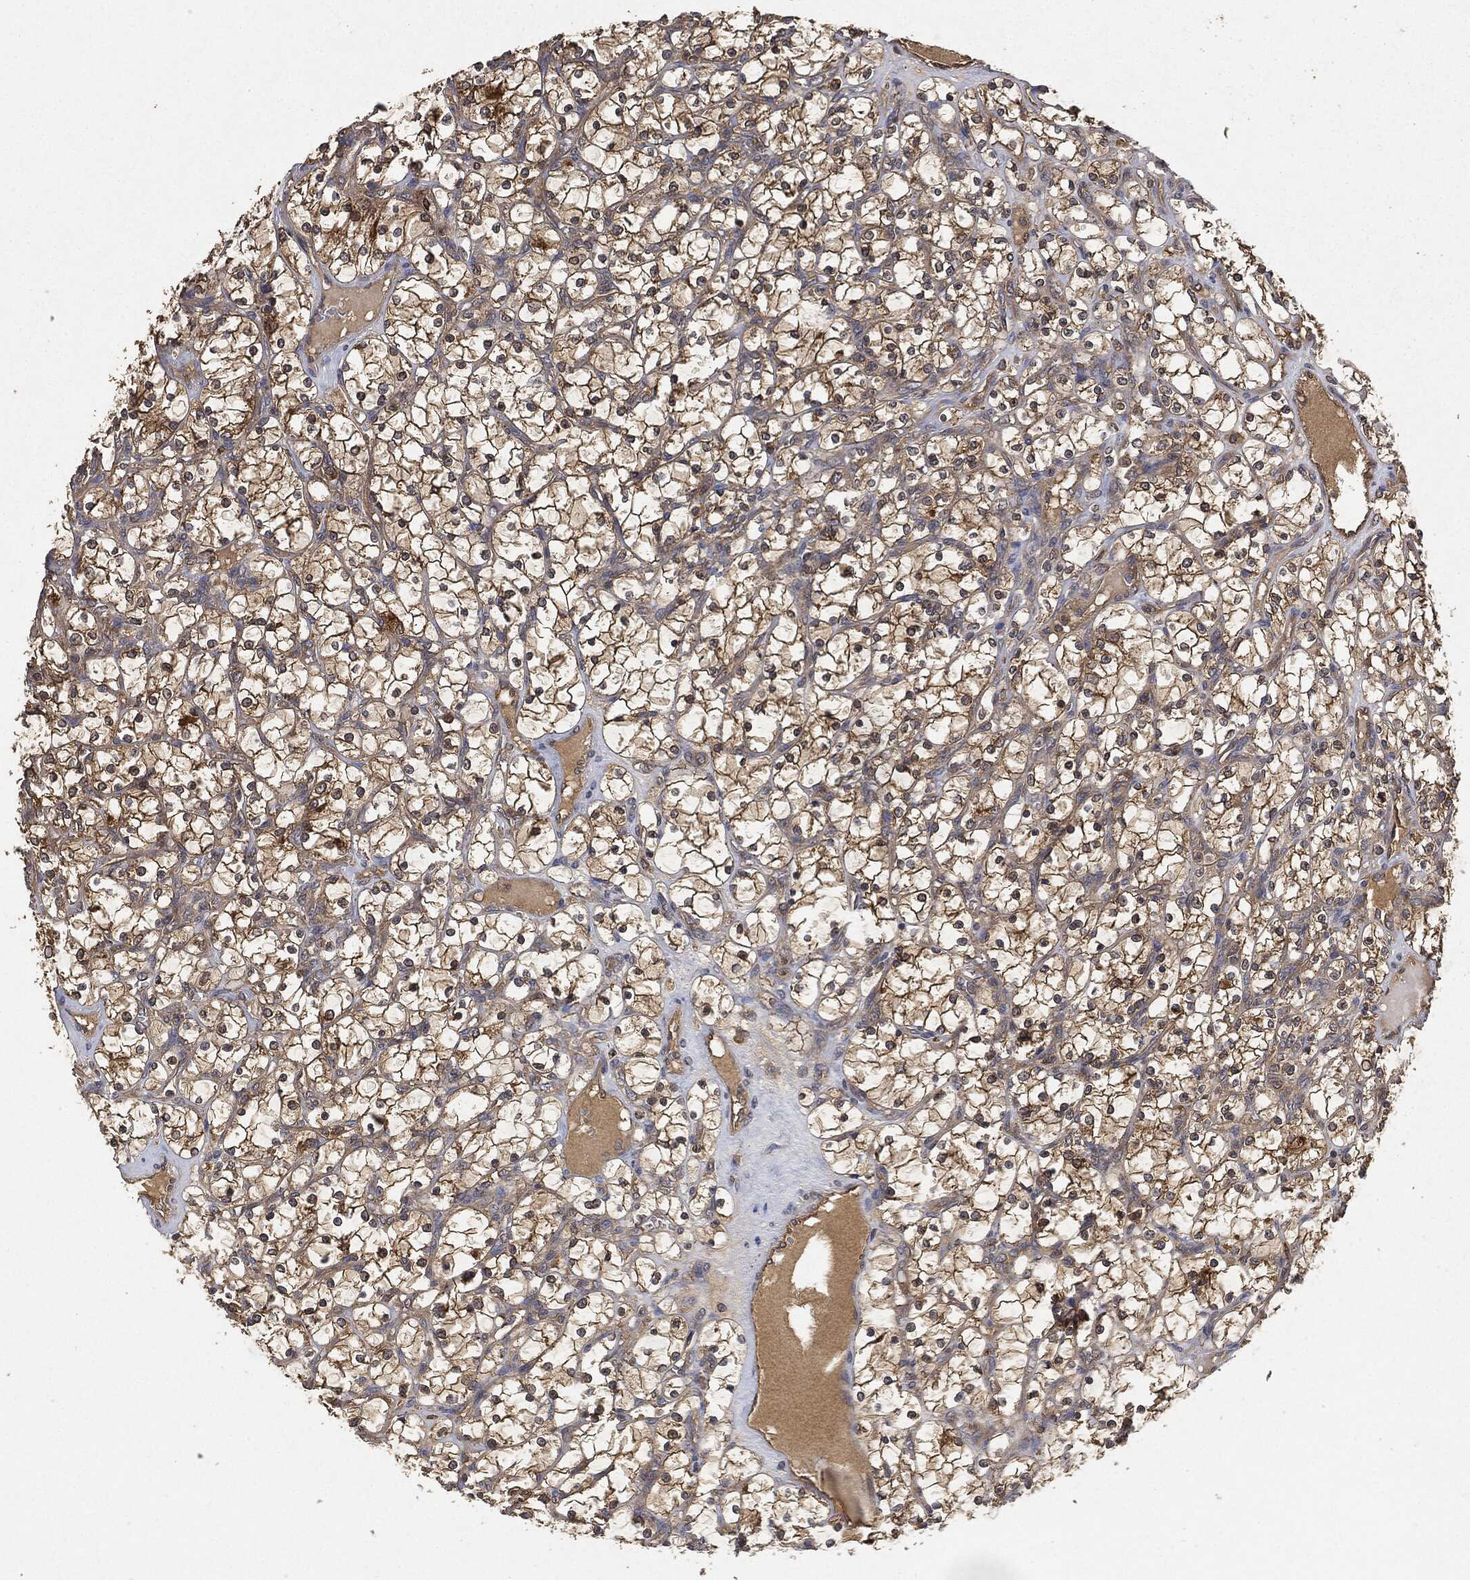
{"staining": {"intensity": "moderate", "quantity": ">75%", "location": "cytoplasmic/membranous"}, "tissue": "renal cancer", "cell_type": "Tumor cells", "image_type": "cancer", "snomed": [{"axis": "morphology", "description": "Adenocarcinoma, NOS"}, {"axis": "topography", "description": "Kidney"}], "caption": "Tumor cells display medium levels of moderate cytoplasmic/membranous staining in approximately >75% of cells in adenocarcinoma (renal).", "gene": "BRAF", "patient": {"sex": "female", "age": 69}}